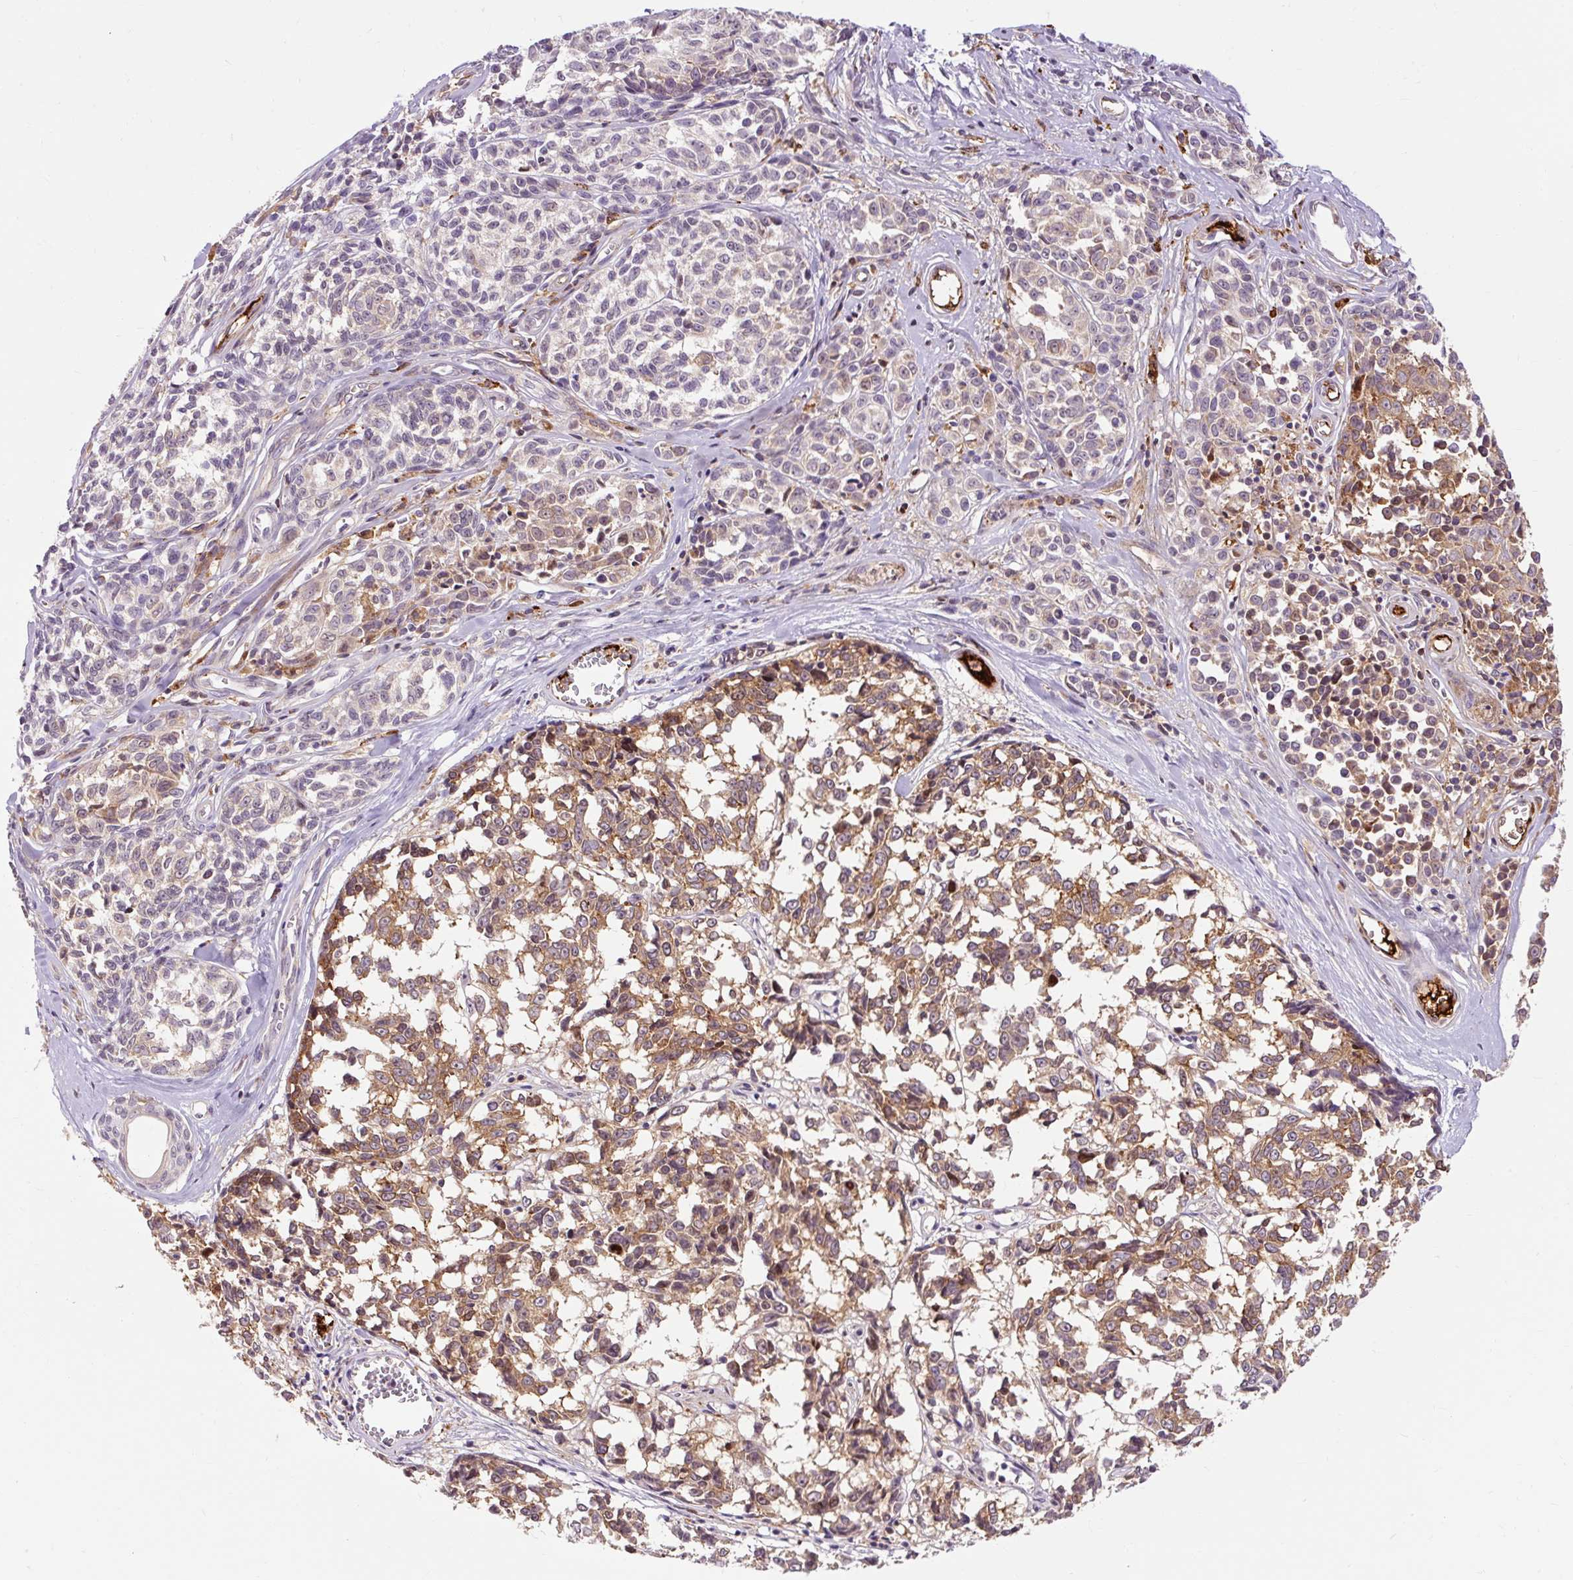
{"staining": {"intensity": "moderate", "quantity": ">75%", "location": "cytoplasmic/membranous"}, "tissue": "melanoma", "cell_type": "Tumor cells", "image_type": "cancer", "snomed": [{"axis": "morphology", "description": "Malignant melanoma, NOS"}, {"axis": "topography", "description": "Skin"}], "caption": "High-power microscopy captured an IHC histopathology image of malignant melanoma, revealing moderate cytoplasmic/membranous positivity in approximately >75% of tumor cells. (Stains: DAB (3,3'-diaminobenzidine) in brown, nuclei in blue, Microscopy: brightfield microscopy at high magnification).", "gene": "CEBPZ", "patient": {"sex": "female", "age": 64}}